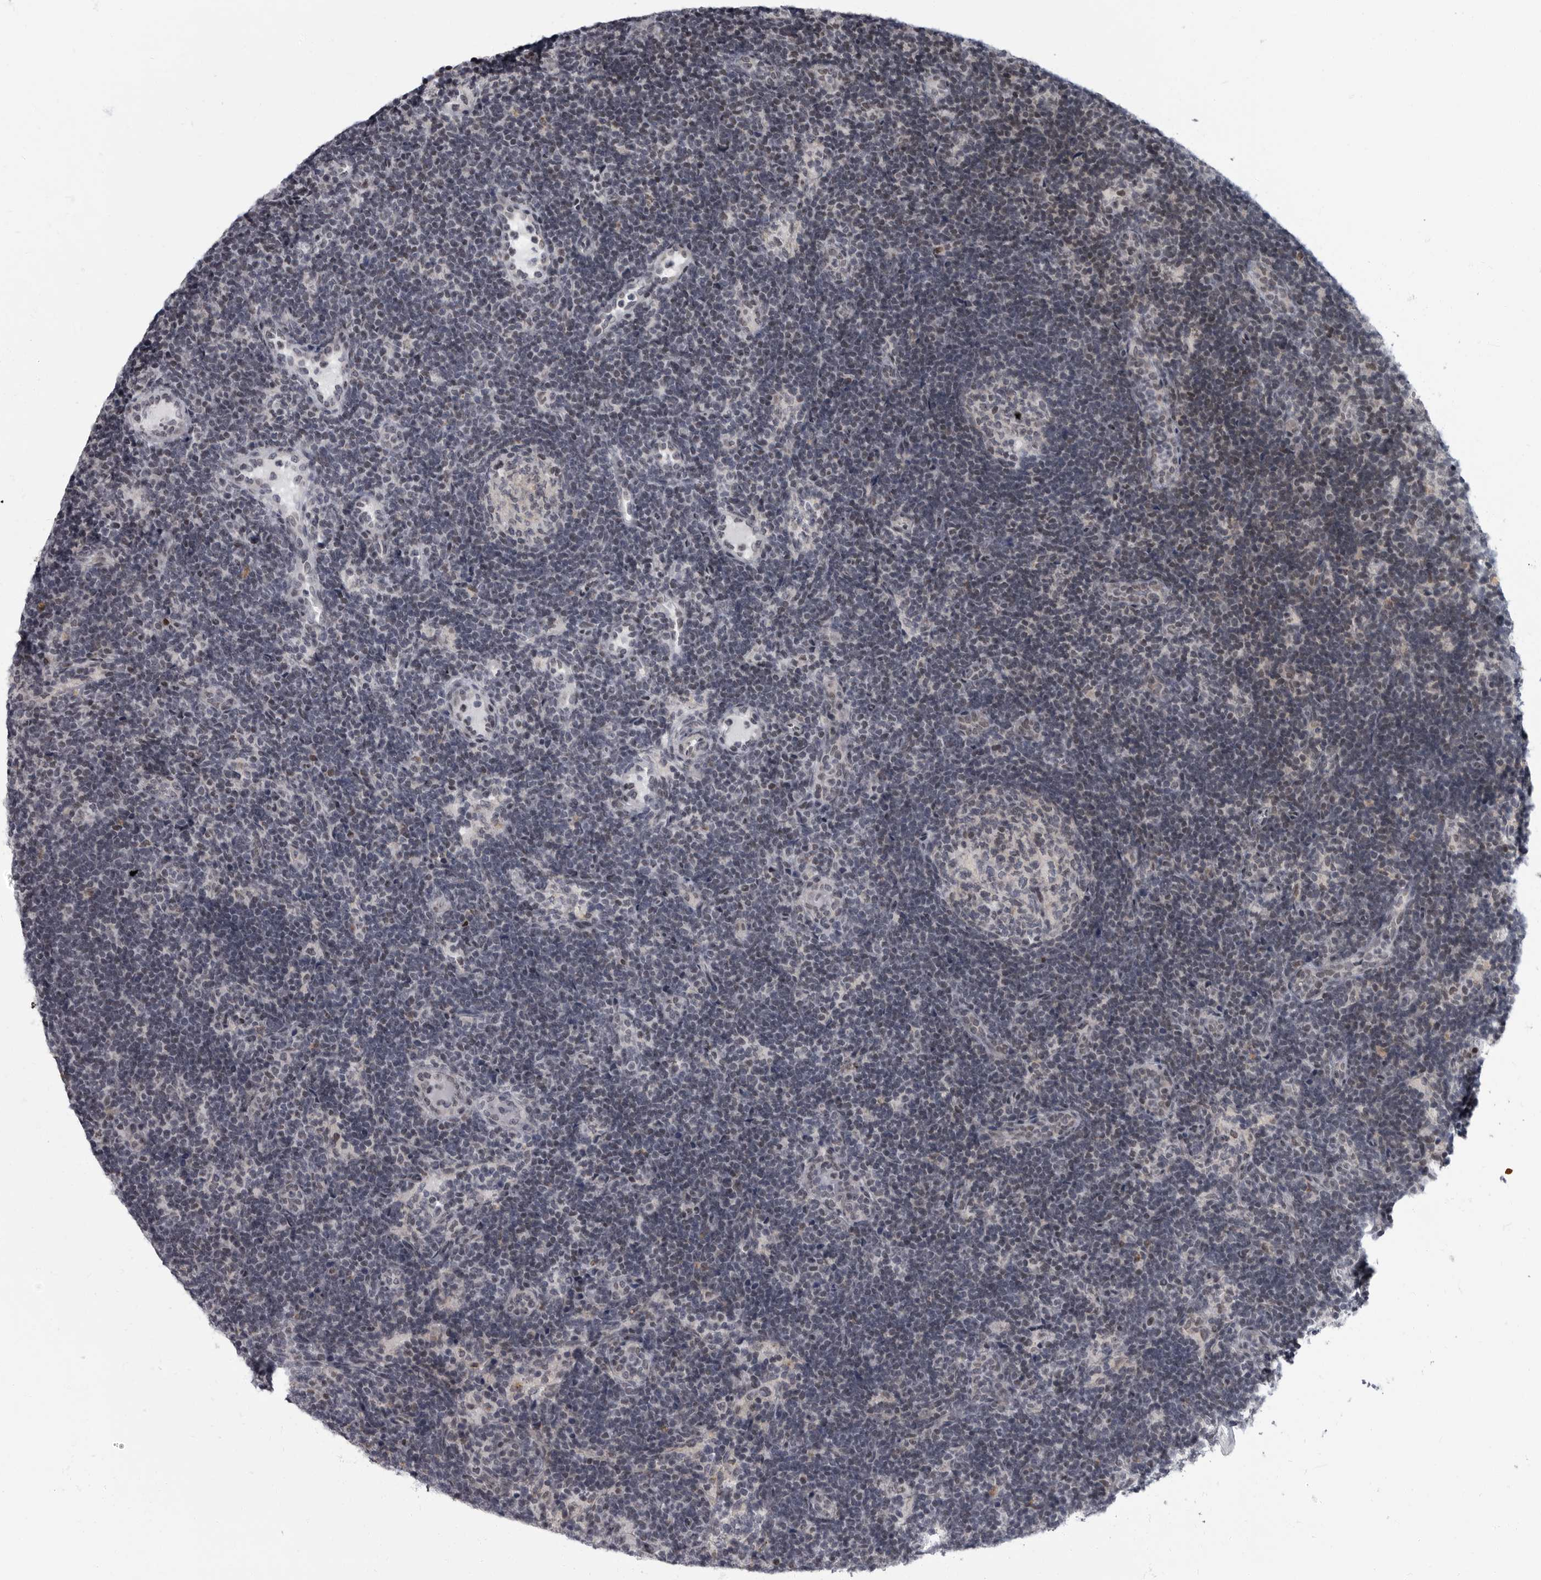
{"staining": {"intensity": "negative", "quantity": "none", "location": "none"}, "tissue": "lymph node", "cell_type": "Germinal center cells", "image_type": "normal", "snomed": [{"axis": "morphology", "description": "Normal tissue, NOS"}, {"axis": "topography", "description": "Lymph node"}], "caption": "This is an immunohistochemistry photomicrograph of normal human lymph node. There is no expression in germinal center cells.", "gene": "EVI5", "patient": {"sex": "female", "age": 22}}